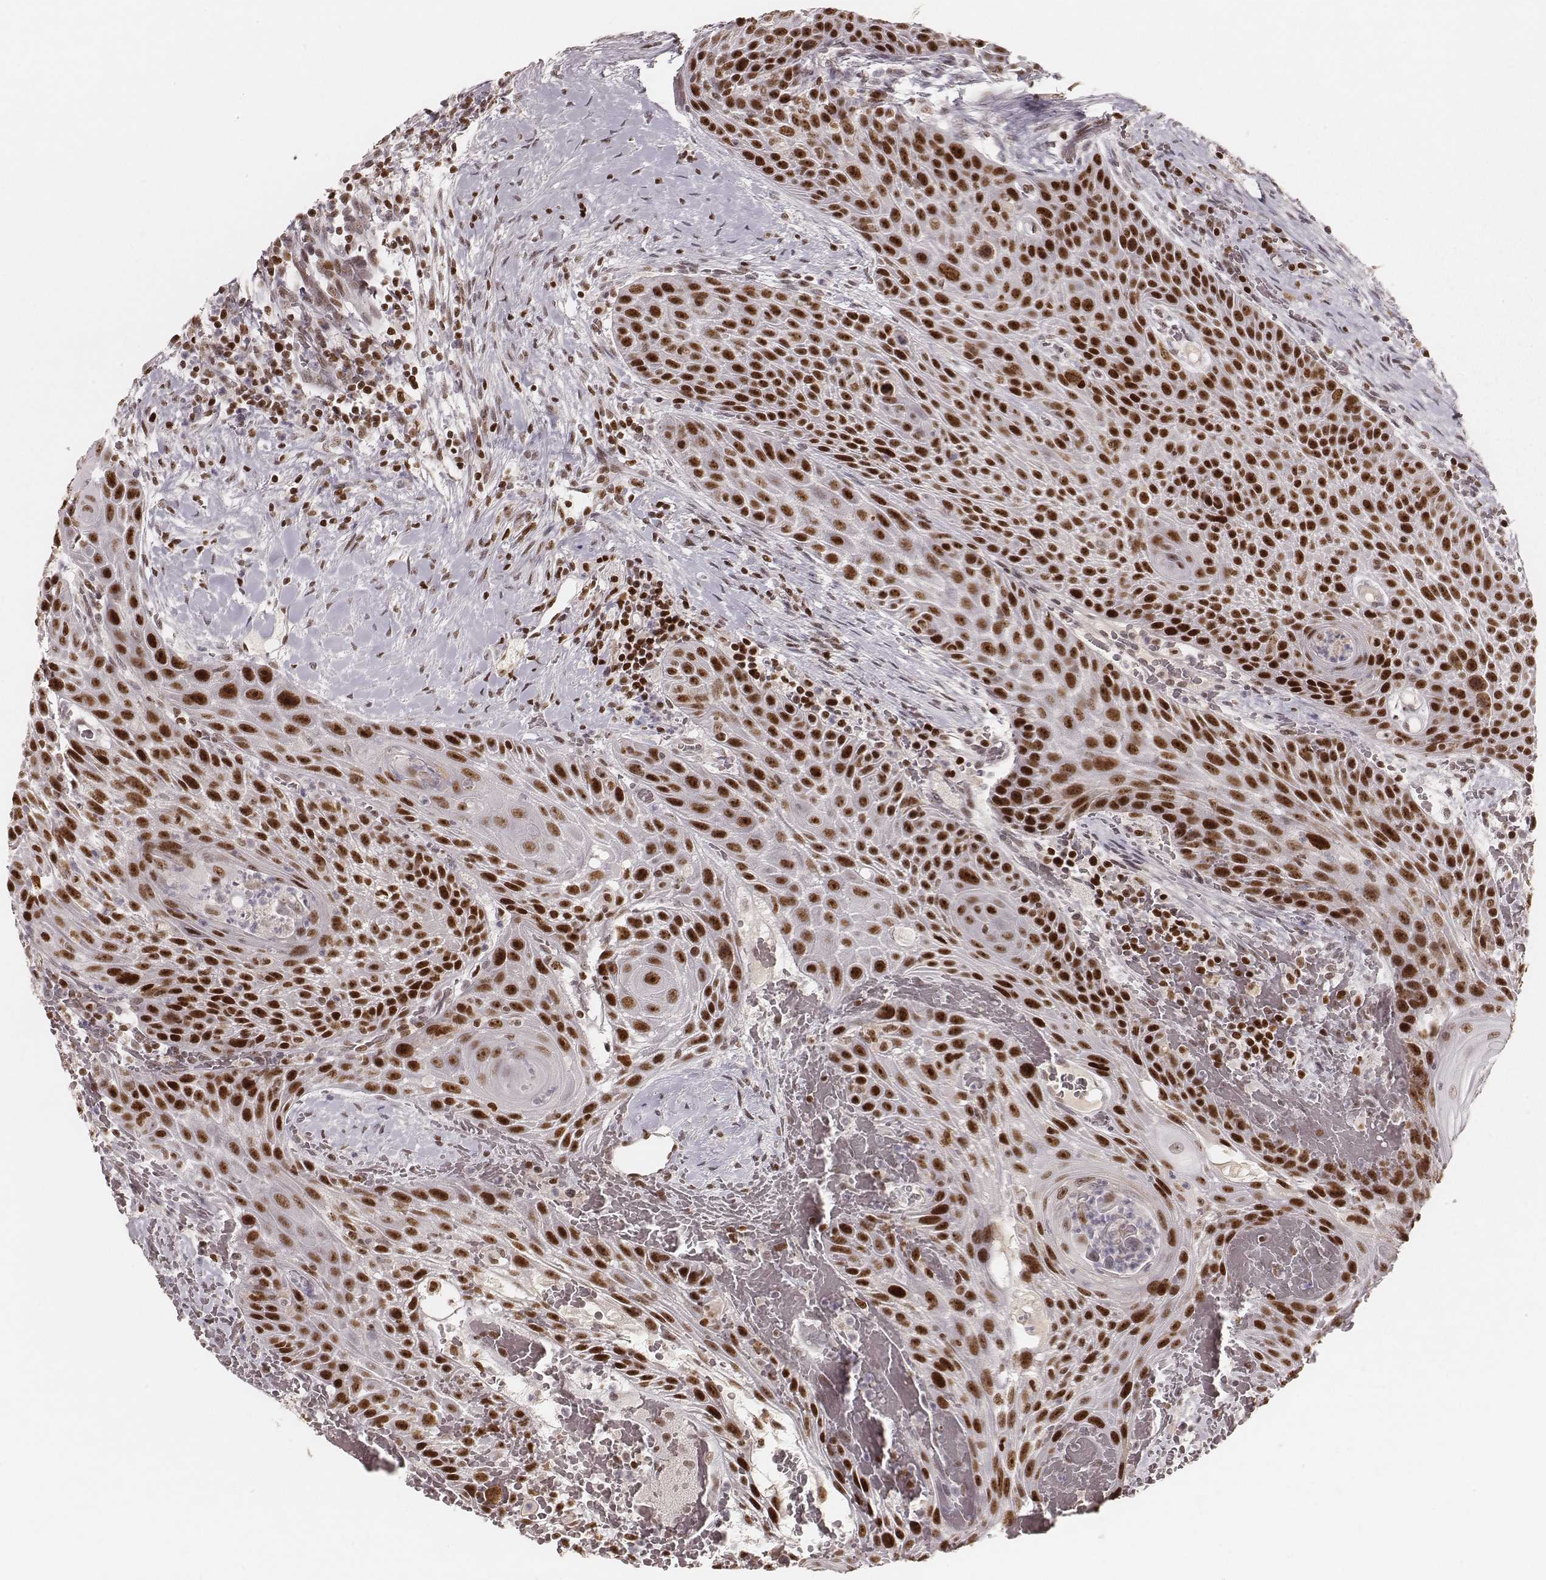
{"staining": {"intensity": "strong", "quantity": ">75%", "location": "nuclear"}, "tissue": "head and neck cancer", "cell_type": "Tumor cells", "image_type": "cancer", "snomed": [{"axis": "morphology", "description": "Squamous cell carcinoma, NOS"}, {"axis": "topography", "description": "Head-Neck"}], "caption": "IHC micrograph of human head and neck squamous cell carcinoma stained for a protein (brown), which exhibits high levels of strong nuclear staining in approximately >75% of tumor cells.", "gene": "PARP1", "patient": {"sex": "male", "age": 69}}